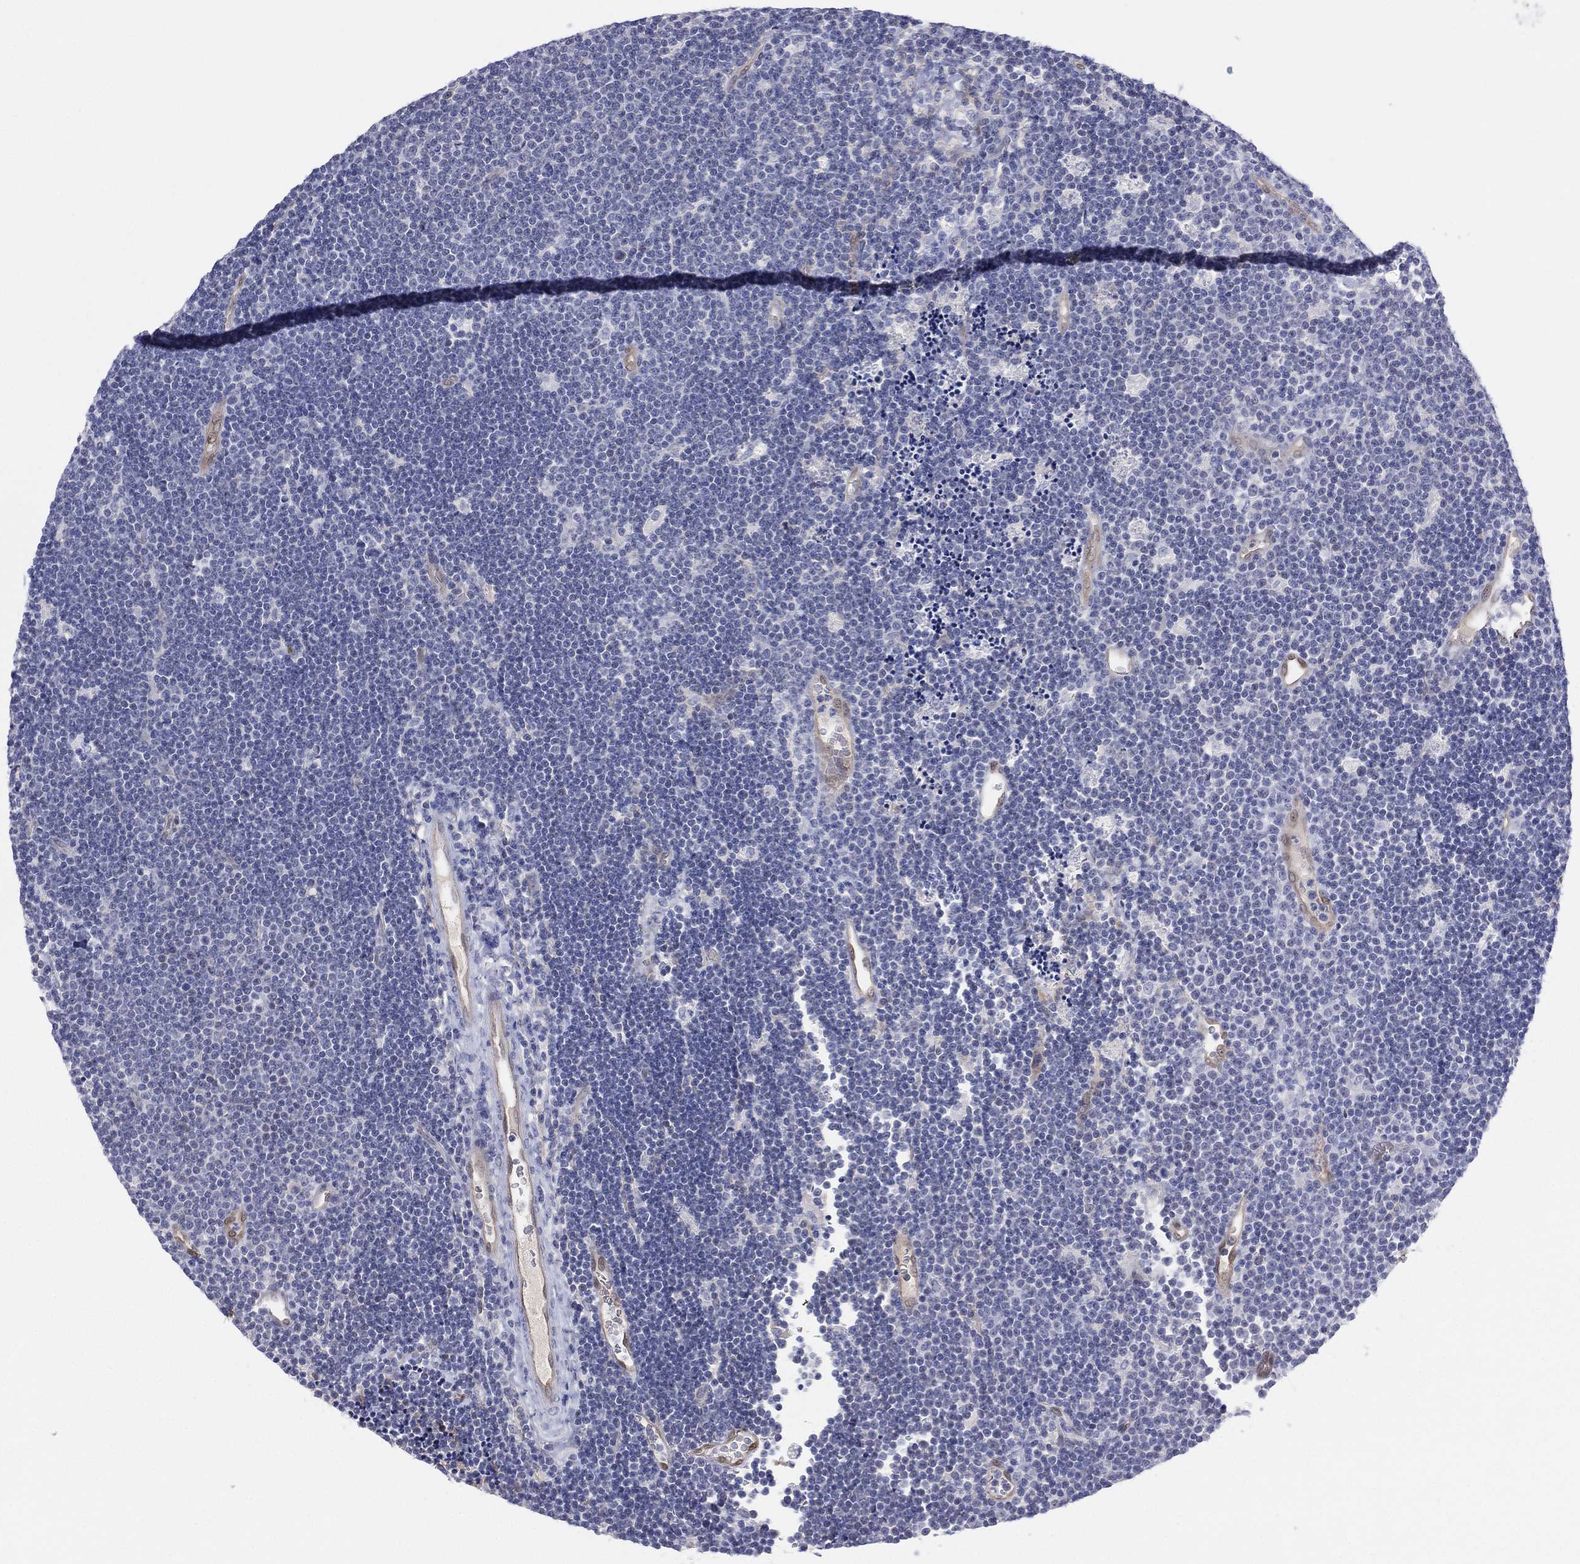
{"staining": {"intensity": "negative", "quantity": "none", "location": "none"}, "tissue": "lymphoma", "cell_type": "Tumor cells", "image_type": "cancer", "snomed": [{"axis": "morphology", "description": "Malignant lymphoma, non-Hodgkin's type, Low grade"}, {"axis": "topography", "description": "Brain"}], "caption": "IHC histopathology image of neoplastic tissue: human low-grade malignant lymphoma, non-Hodgkin's type stained with DAB (3,3'-diaminobenzidine) exhibits no significant protein staining in tumor cells.", "gene": "DDAH1", "patient": {"sex": "female", "age": 66}}